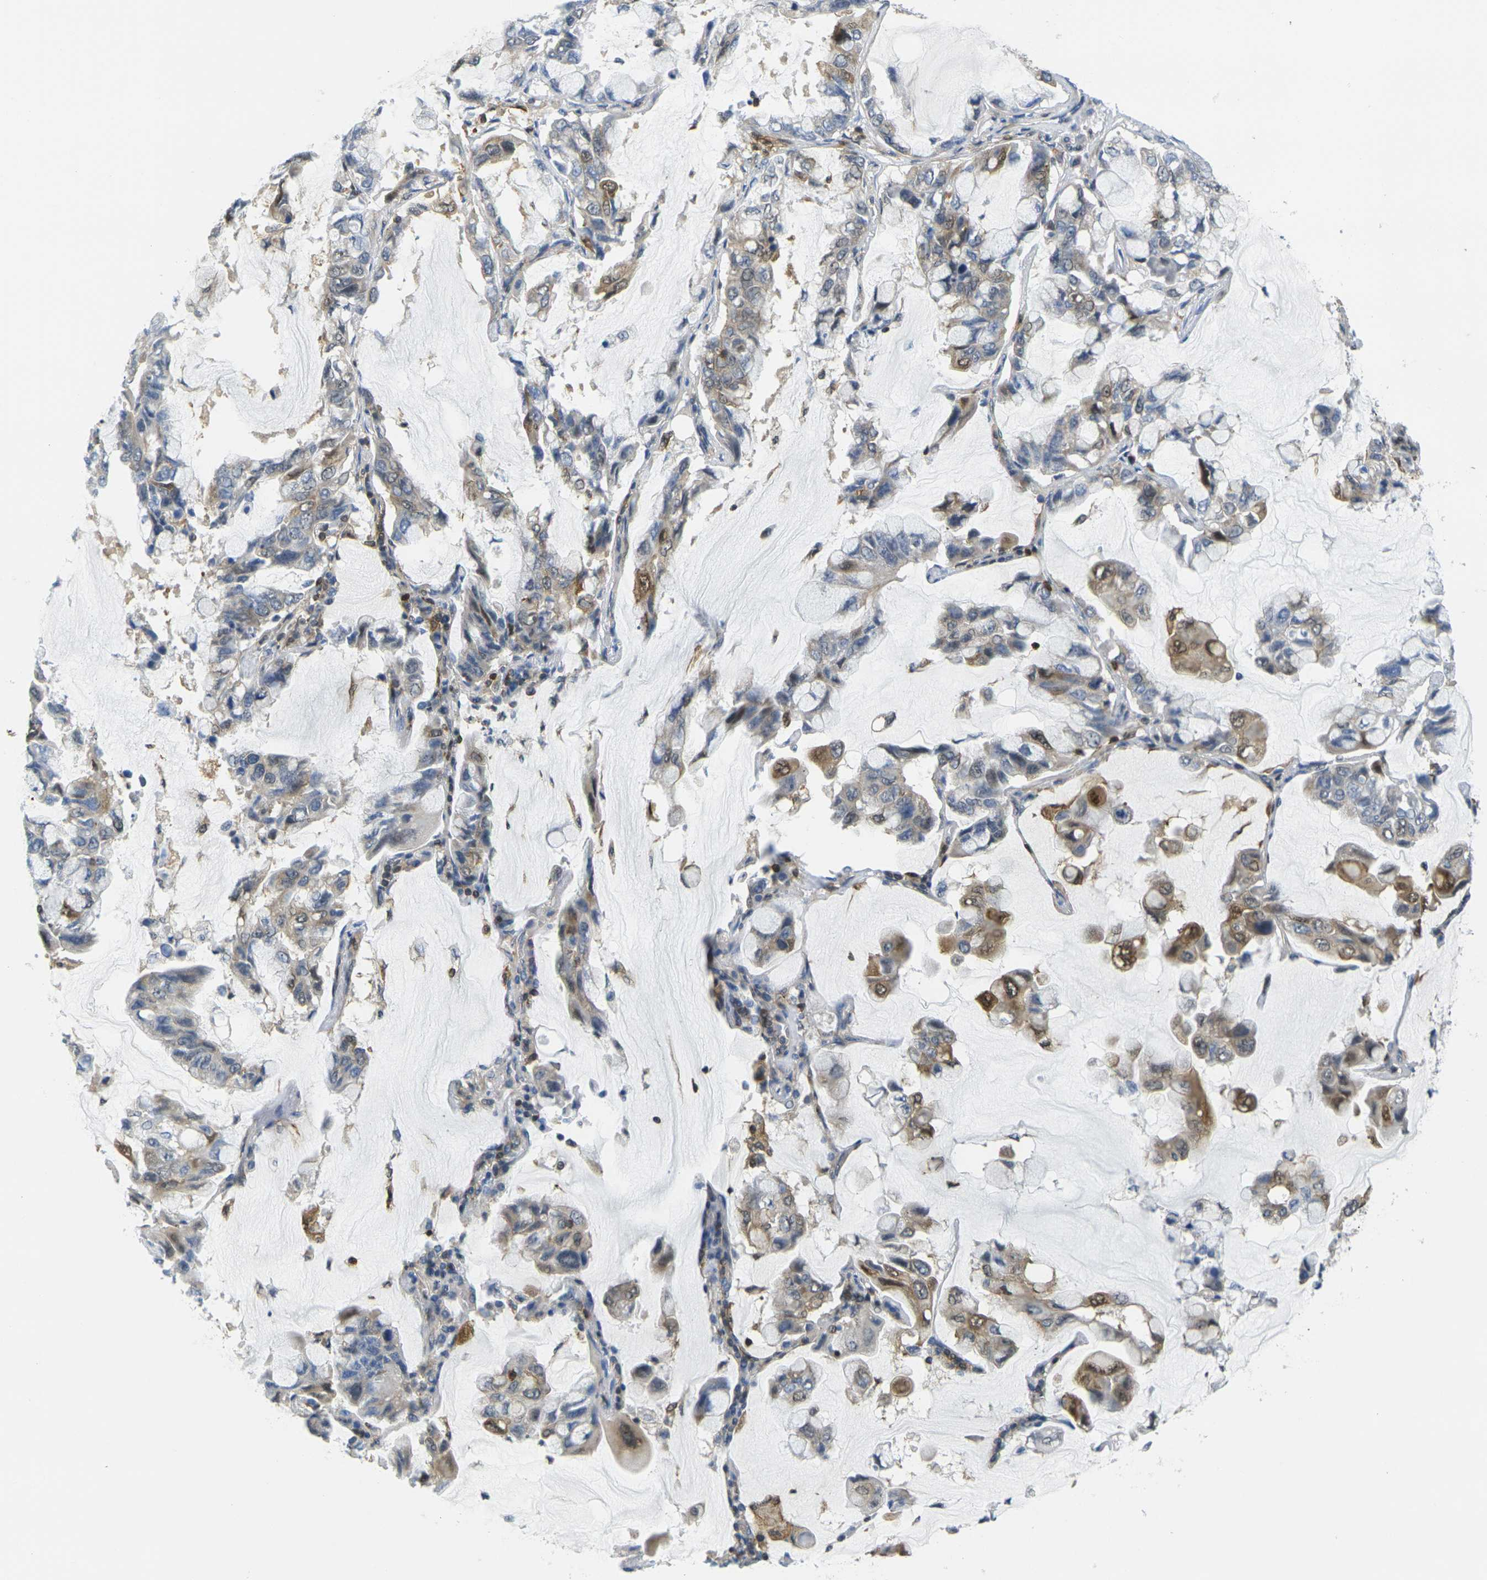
{"staining": {"intensity": "moderate", "quantity": "25%-75%", "location": "cytoplasmic/membranous,nuclear"}, "tissue": "lung cancer", "cell_type": "Tumor cells", "image_type": "cancer", "snomed": [{"axis": "morphology", "description": "Adenocarcinoma, NOS"}, {"axis": "topography", "description": "Lung"}], "caption": "Human lung cancer stained with a brown dye reveals moderate cytoplasmic/membranous and nuclear positive staining in approximately 25%-75% of tumor cells.", "gene": "LASP1", "patient": {"sex": "male", "age": 64}}